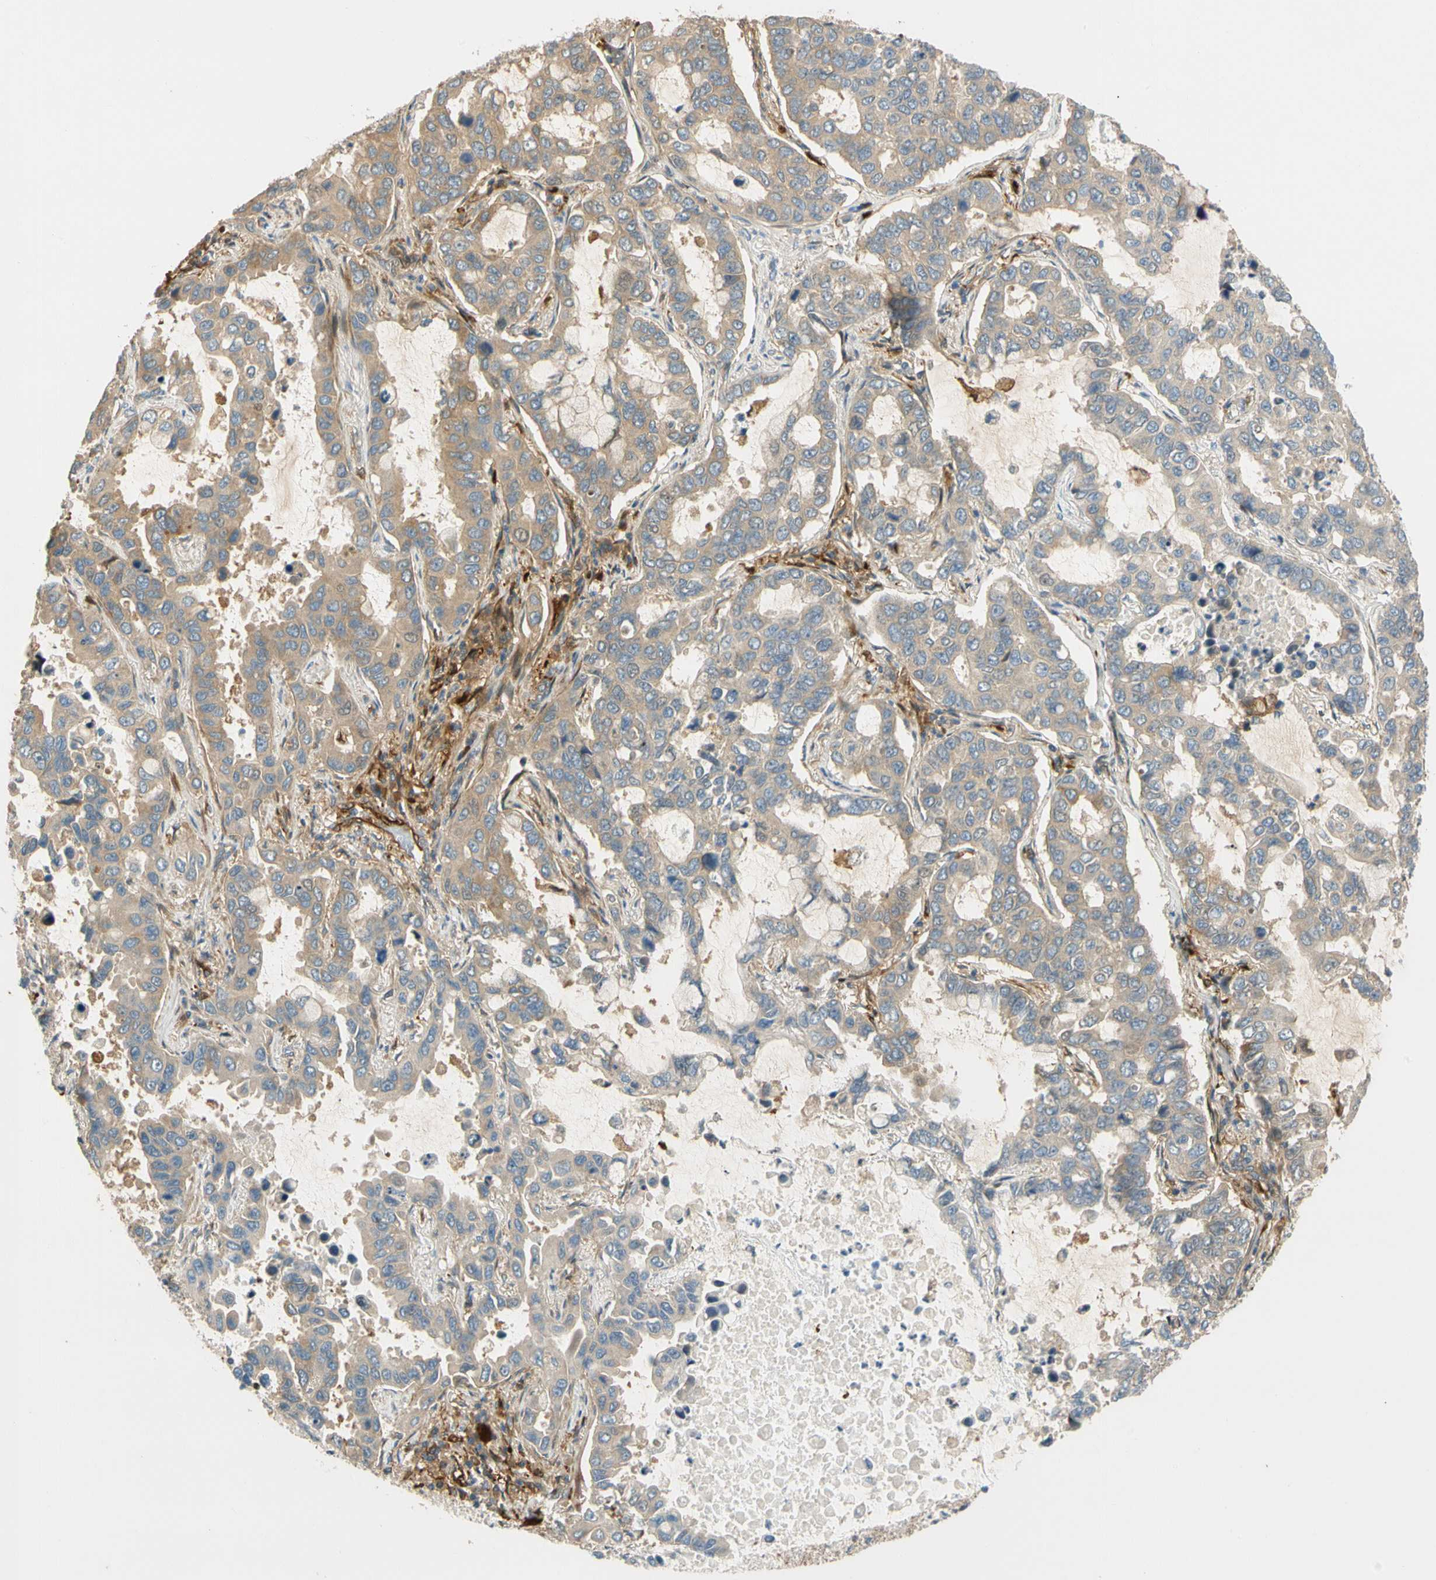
{"staining": {"intensity": "weak", "quantity": ">75%", "location": "cytoplasmic/membranous"}, "tissue": "lung cancer", "cell_type": "Tumor cells", "image_type": "cancer", "snomed": [{"axis": "morphology", "description": "Adenocarcinoma, NOS"}, {"axis": "topography", "description": "Lung"}], "caption": "This photomicrograph demonstrates immunohistochemistry staining of lung cancer, with low weak cytoplasmic/membranous expression in about >75% of tumor cells.", "gene": "PARP14", "patient": {"sex": "male", "age": 64}}